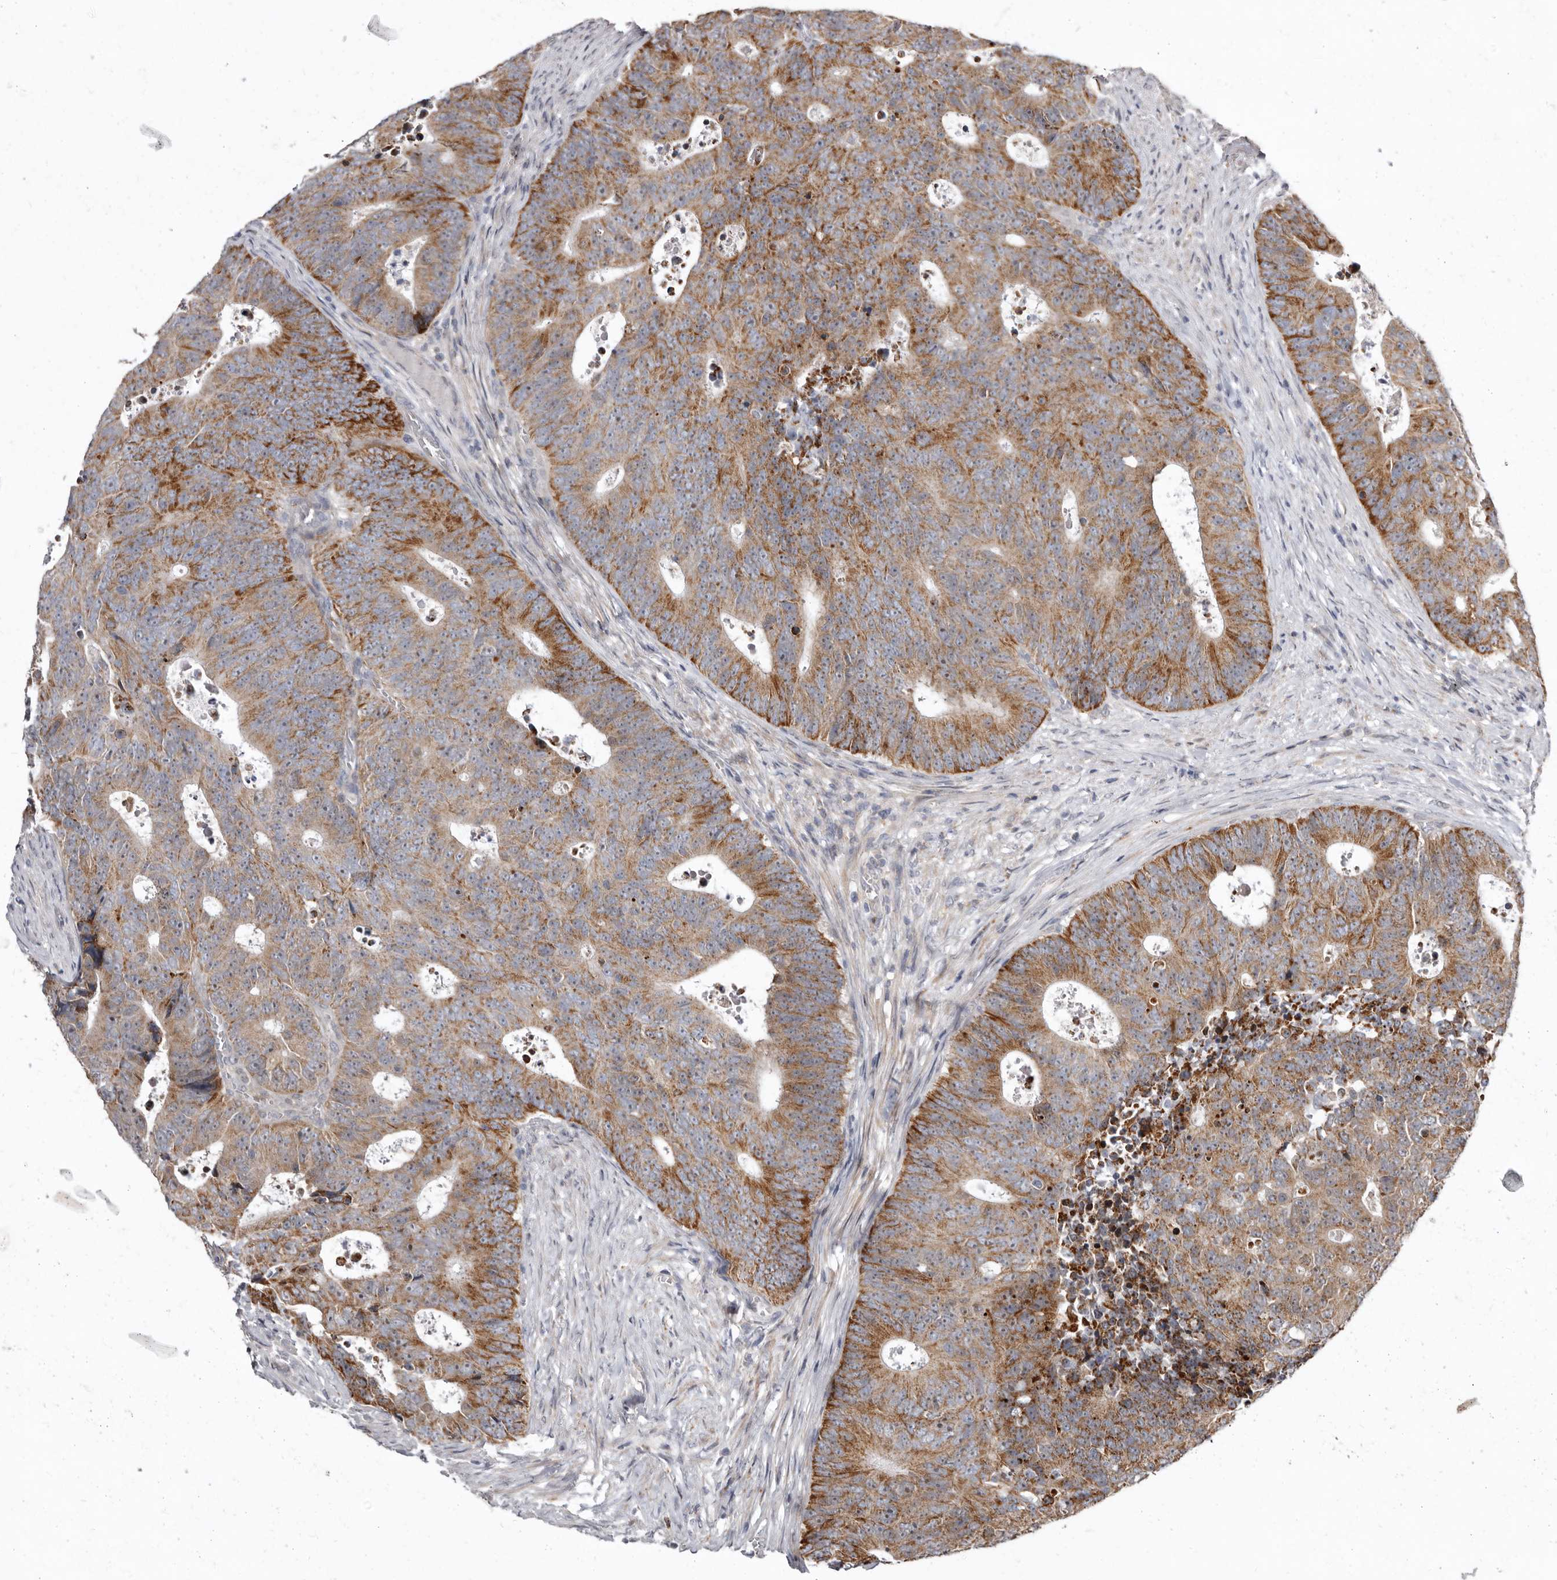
{"staining": {"intensity": "strong", "quantity": "25%-75%", "location": "cytoplasmic/membranous"}, "tissue": "colorectal cancer", "cell_type": "Tumor cells", "image_type": "cancer", "snomed": [{"axis": "morphology", "description": "Adenocarcinoma, NOS"}, {"axis": "topography", "description": "Colon"}], "caption": "Immunohistochemical staining of colorectal adenocarcinoma demonstrates high levels of strong cytoplasmic/membranous protein staining in about 25%-75% of tumor cells.", "gene": "SMC4", "patient": {"sex": "male", "age": 87}}